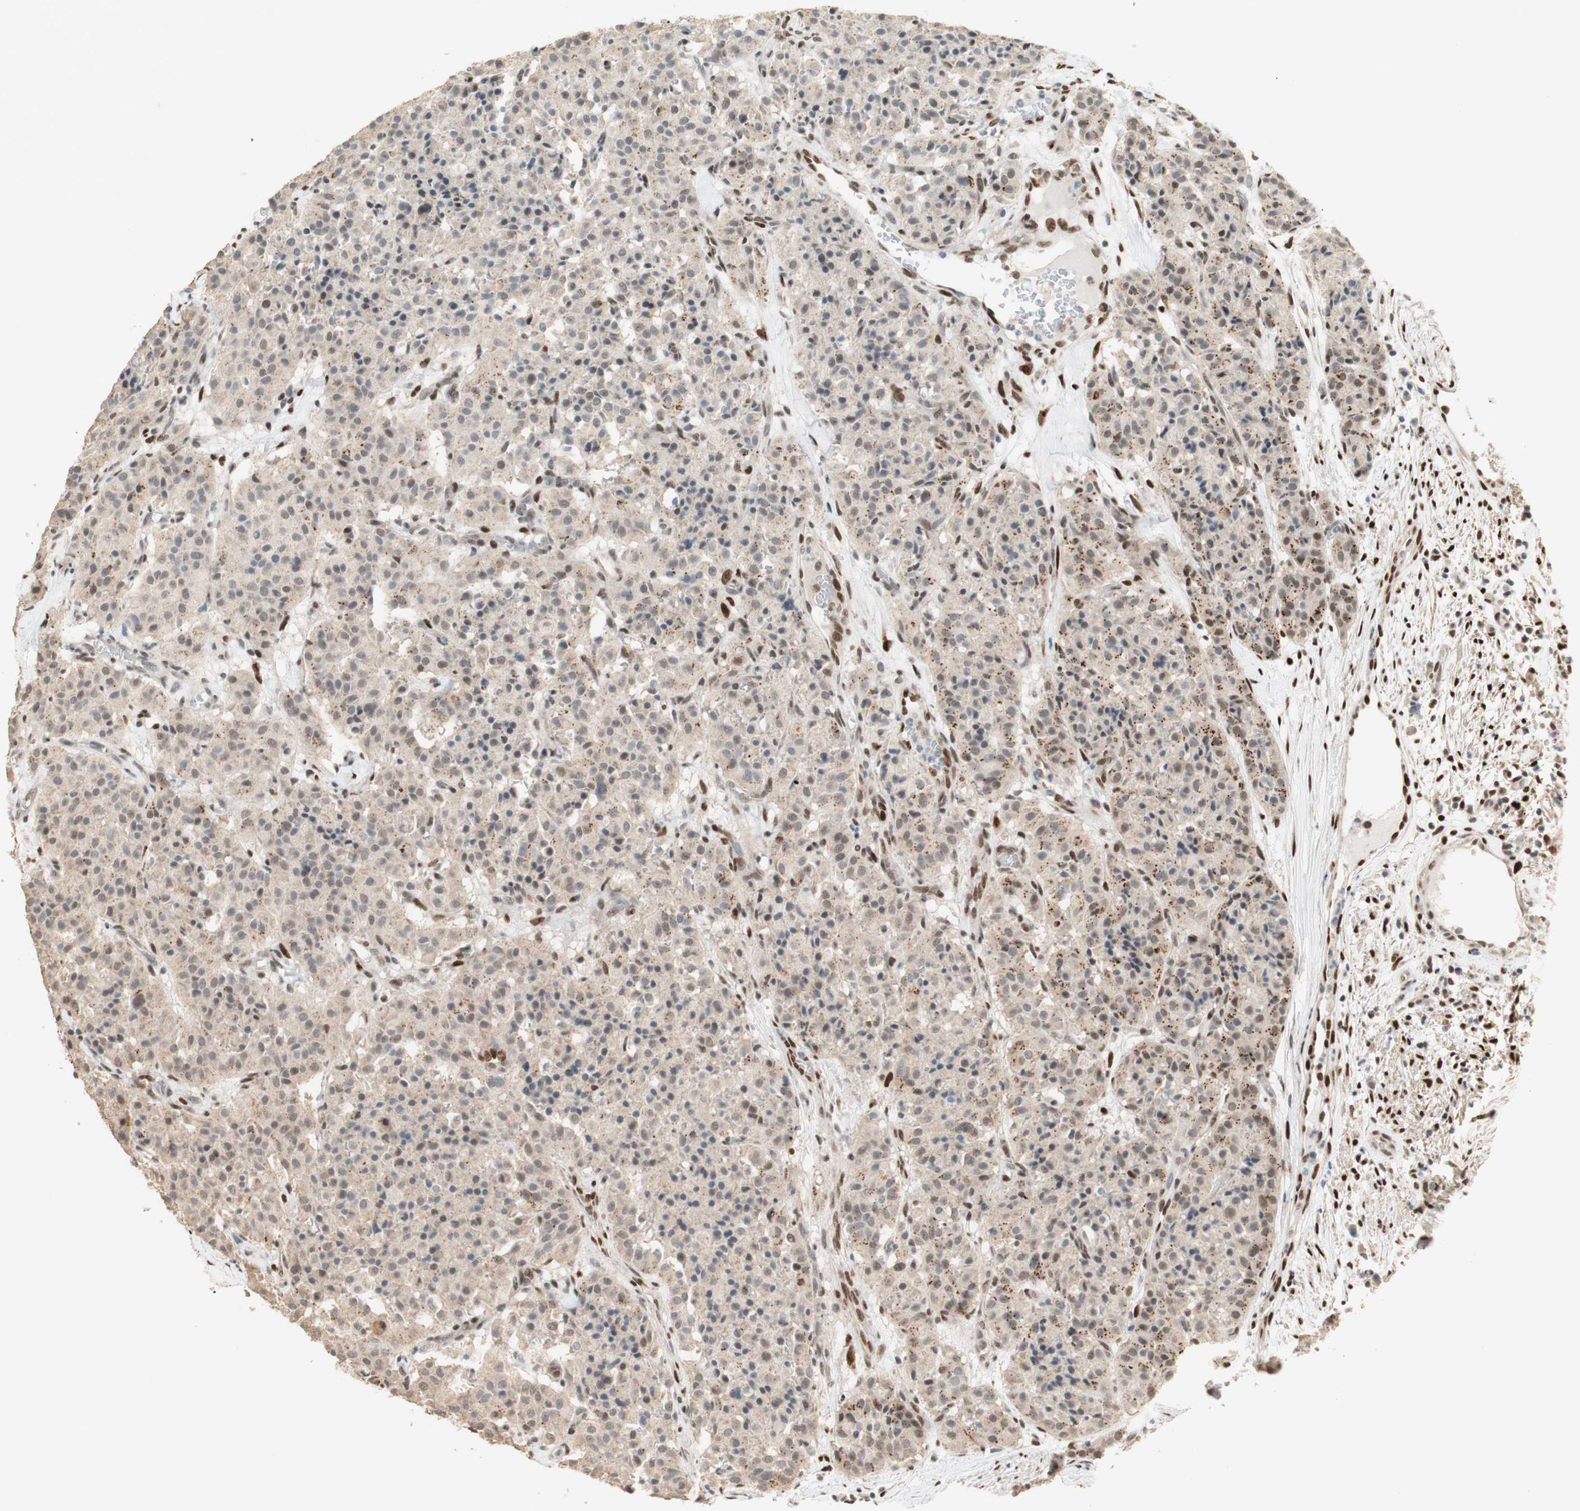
{"staining": {"intensity": "weak", "quantity": "25%-75%", "location": "nuclear"}, "tissue": "carcinoid", "cell_type": "Tumor cells", "image_type": "cancer", "snomed": [{"axis": "morphology", "description": "Carcinoid, malignant, NOS"}, {"axis": "topography", "description": "Lung"}], "caption": "Human carcinoid (malignant) stained with a brown dye exhibits weak nuclear positive expression in about 25%-75% of tumor cells.", "gene": "FOXP1", "patient": {"sex": "male", "age": 30}}